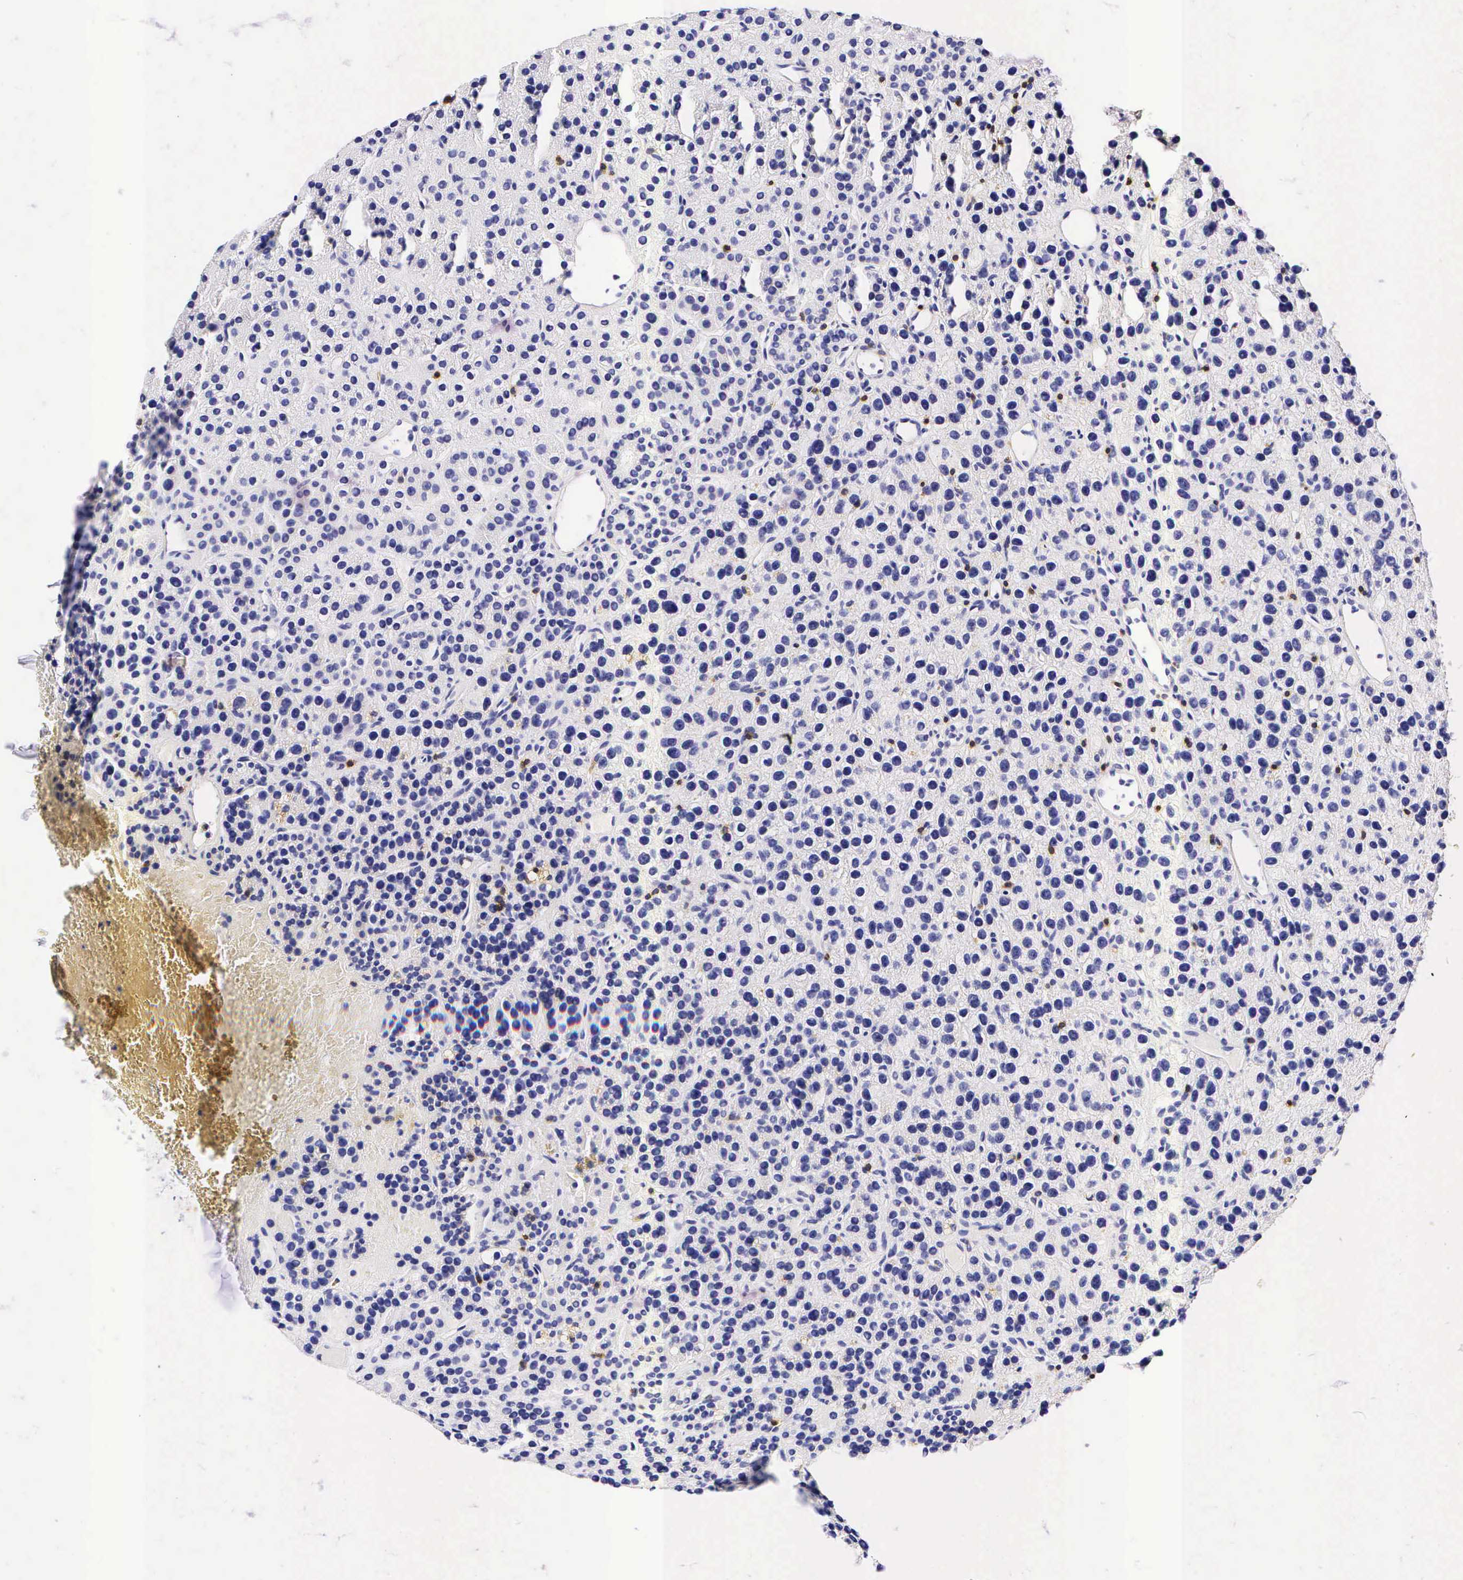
{"staining": {"intensity": "negative", "quantity": "none", "location": "none"}, "tissue": "parathyroid gland", "cell_type": "Glandular cells", "image_type": "normal", "snomed": [{"axis": "morphology", "description": "Normal tissue, NOS"}, {"axis": "topography", "description": "Parathyroid gland"}], "caption": "Image shows no protein positivity in glandular cells of benign parathyroid gland.", "gene": "CD3E", "patient": {"sex": "female", "age": 64}}